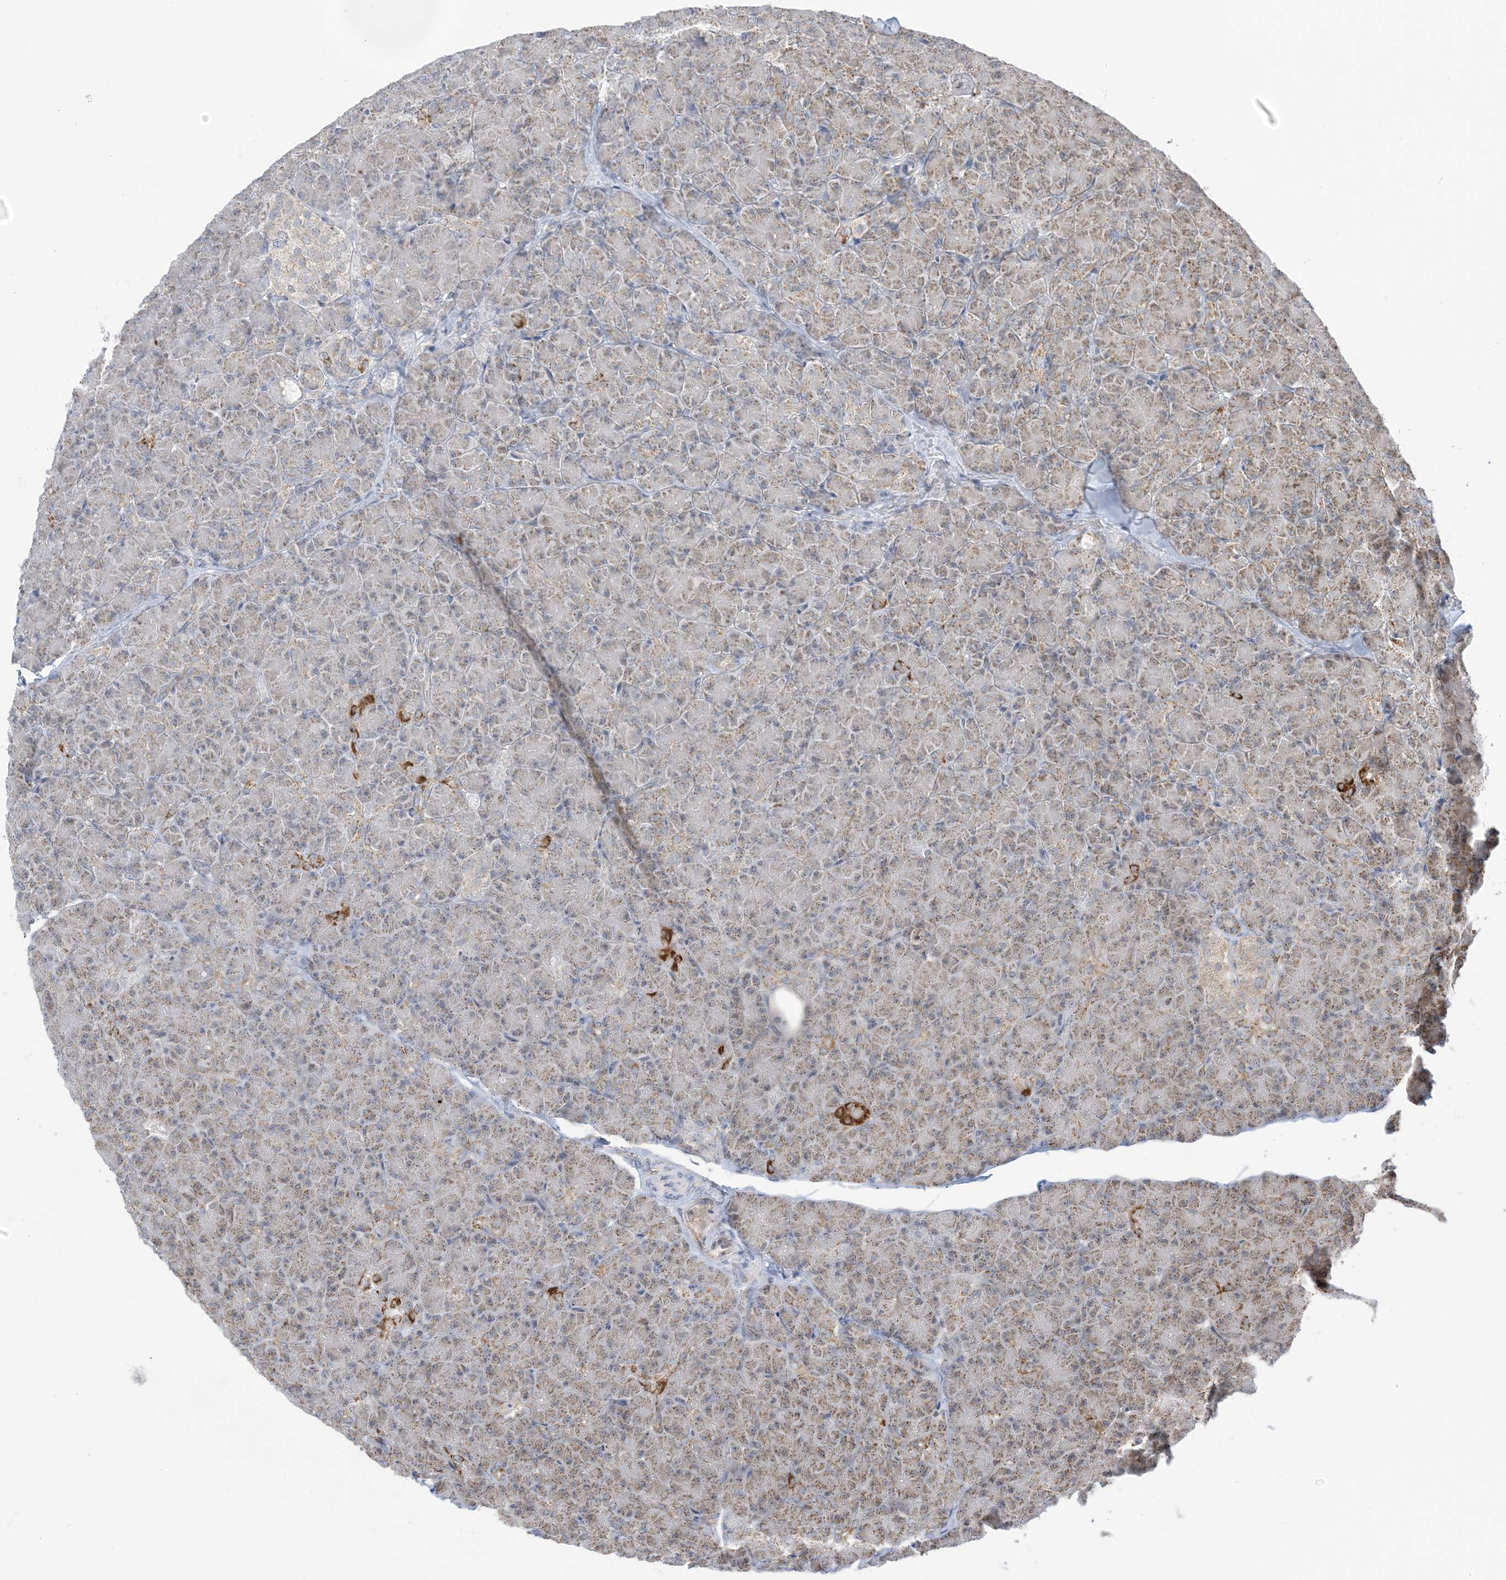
{"staining": {"intensity": "moderate", "quantity": "25%-75%", "location": "cytoplasmic/membranous"}, "tissue": "pancreas", "cell_type": "Exocrine glandular cells", "image_type": "normal", "snomed": [{"axis": "morphology", "description": "Normal tissue, NOS"}, {"axis": "topography", "description": "Pancreas"}], "caption": "Benign pancreas was stained to show a protein in brown. There is medium levels of moderate cytoplasmic/membranous positivity in about 25%-75% of exocrine glandular cells. (brown staining indicates protein expression, while blue staining denotes nuclei).", "gene": "MAPKBP1", "patient": {"sex": "female", "age": 43}}